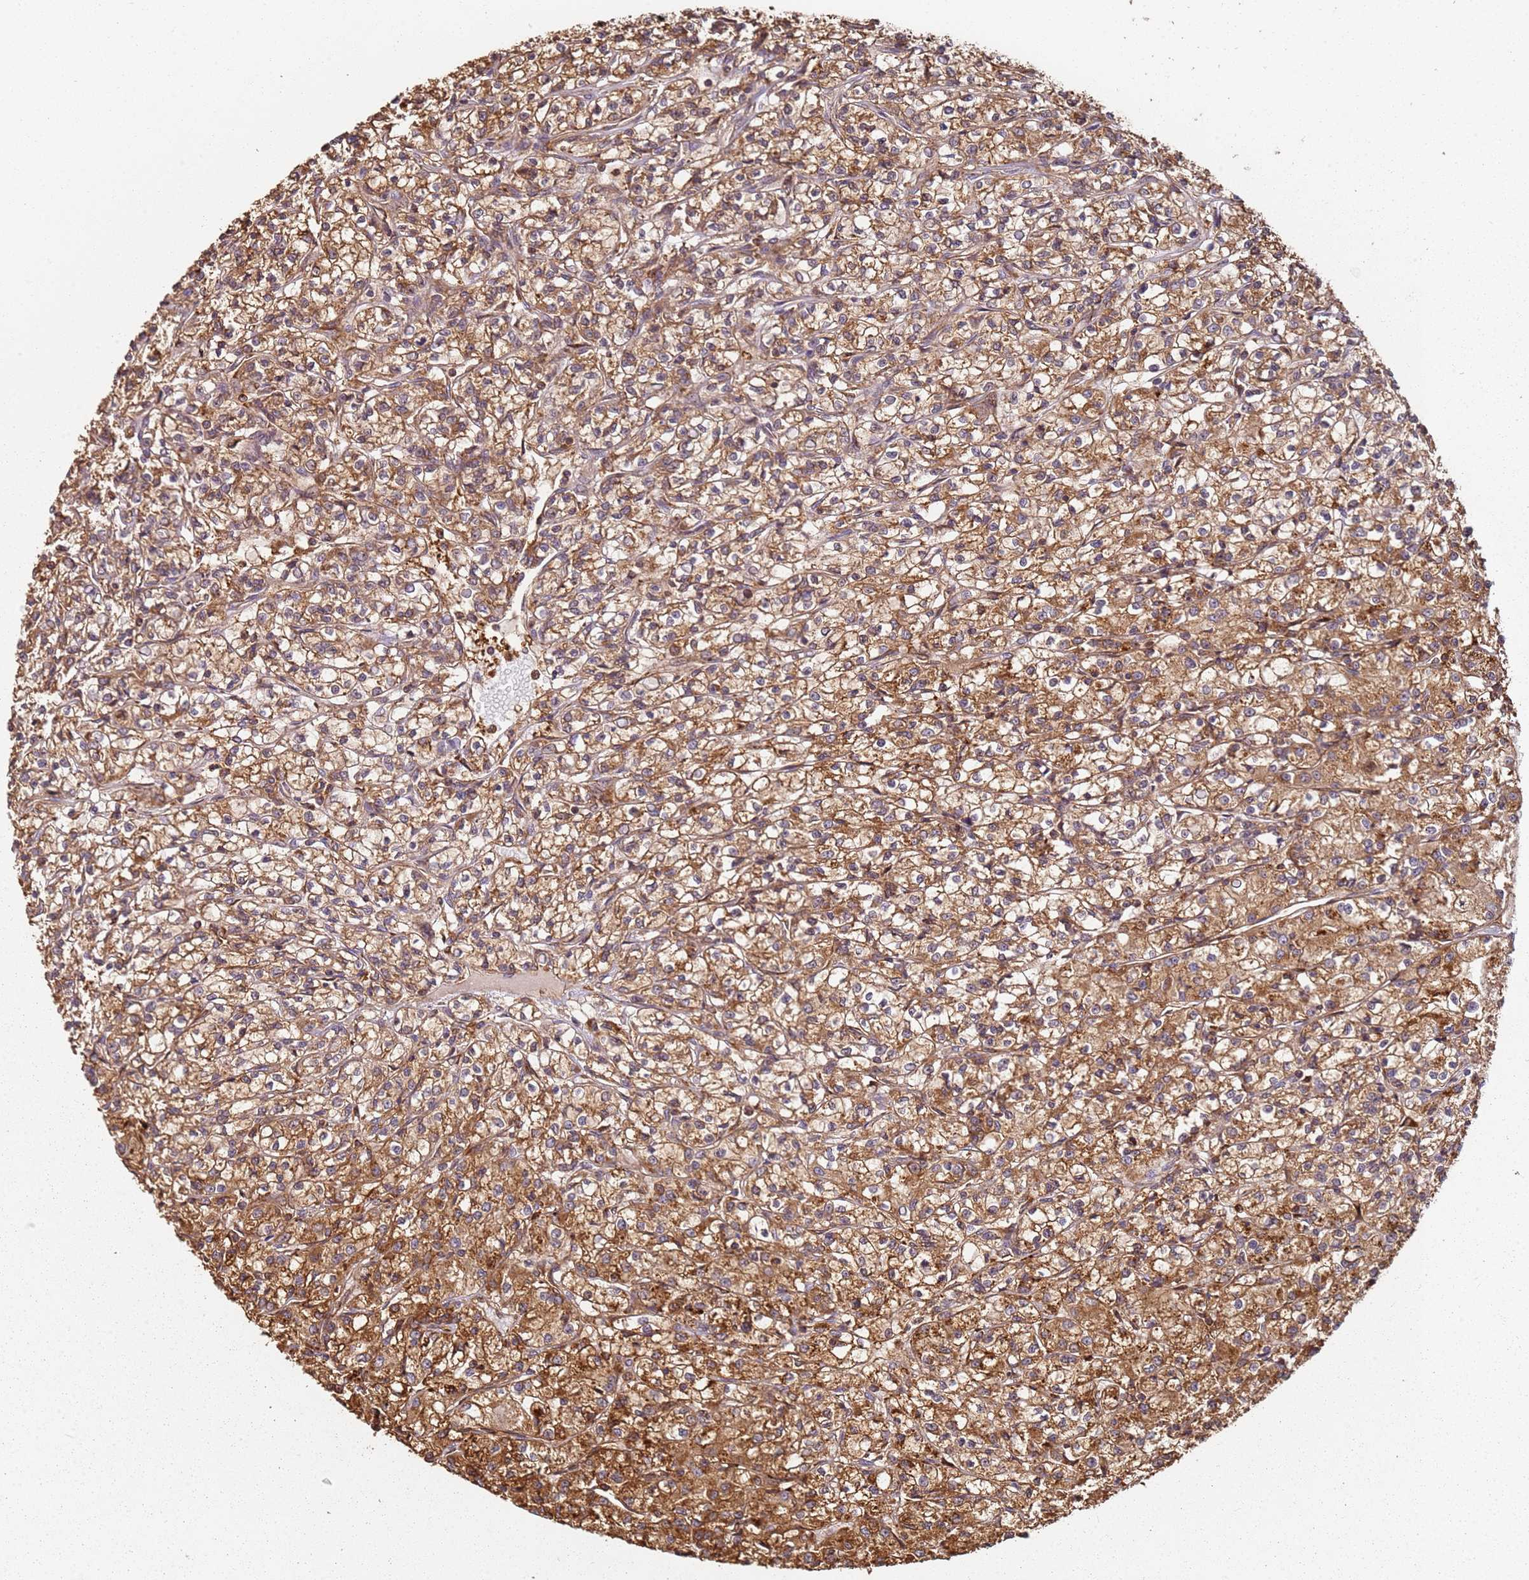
{"staining": {"intensity": "moderate", "quantity": ">75%", "location": "cytoplasmic/membranous"}, "tissue": "renal cancer", "cell_type": "Tumor cells", "image_type": "cancer", "snomed": [{"axis": "morphology", "description": "Adenocarcinoma, NOS"}, {"axis": "topography", "description": "Kidney"}], "caption": "Human renal cancer stained with a protein marker displays moderate staining in tumor cells.", "gene": "SCGB2B2", "patient": {"sex": "female", "age": 59}}